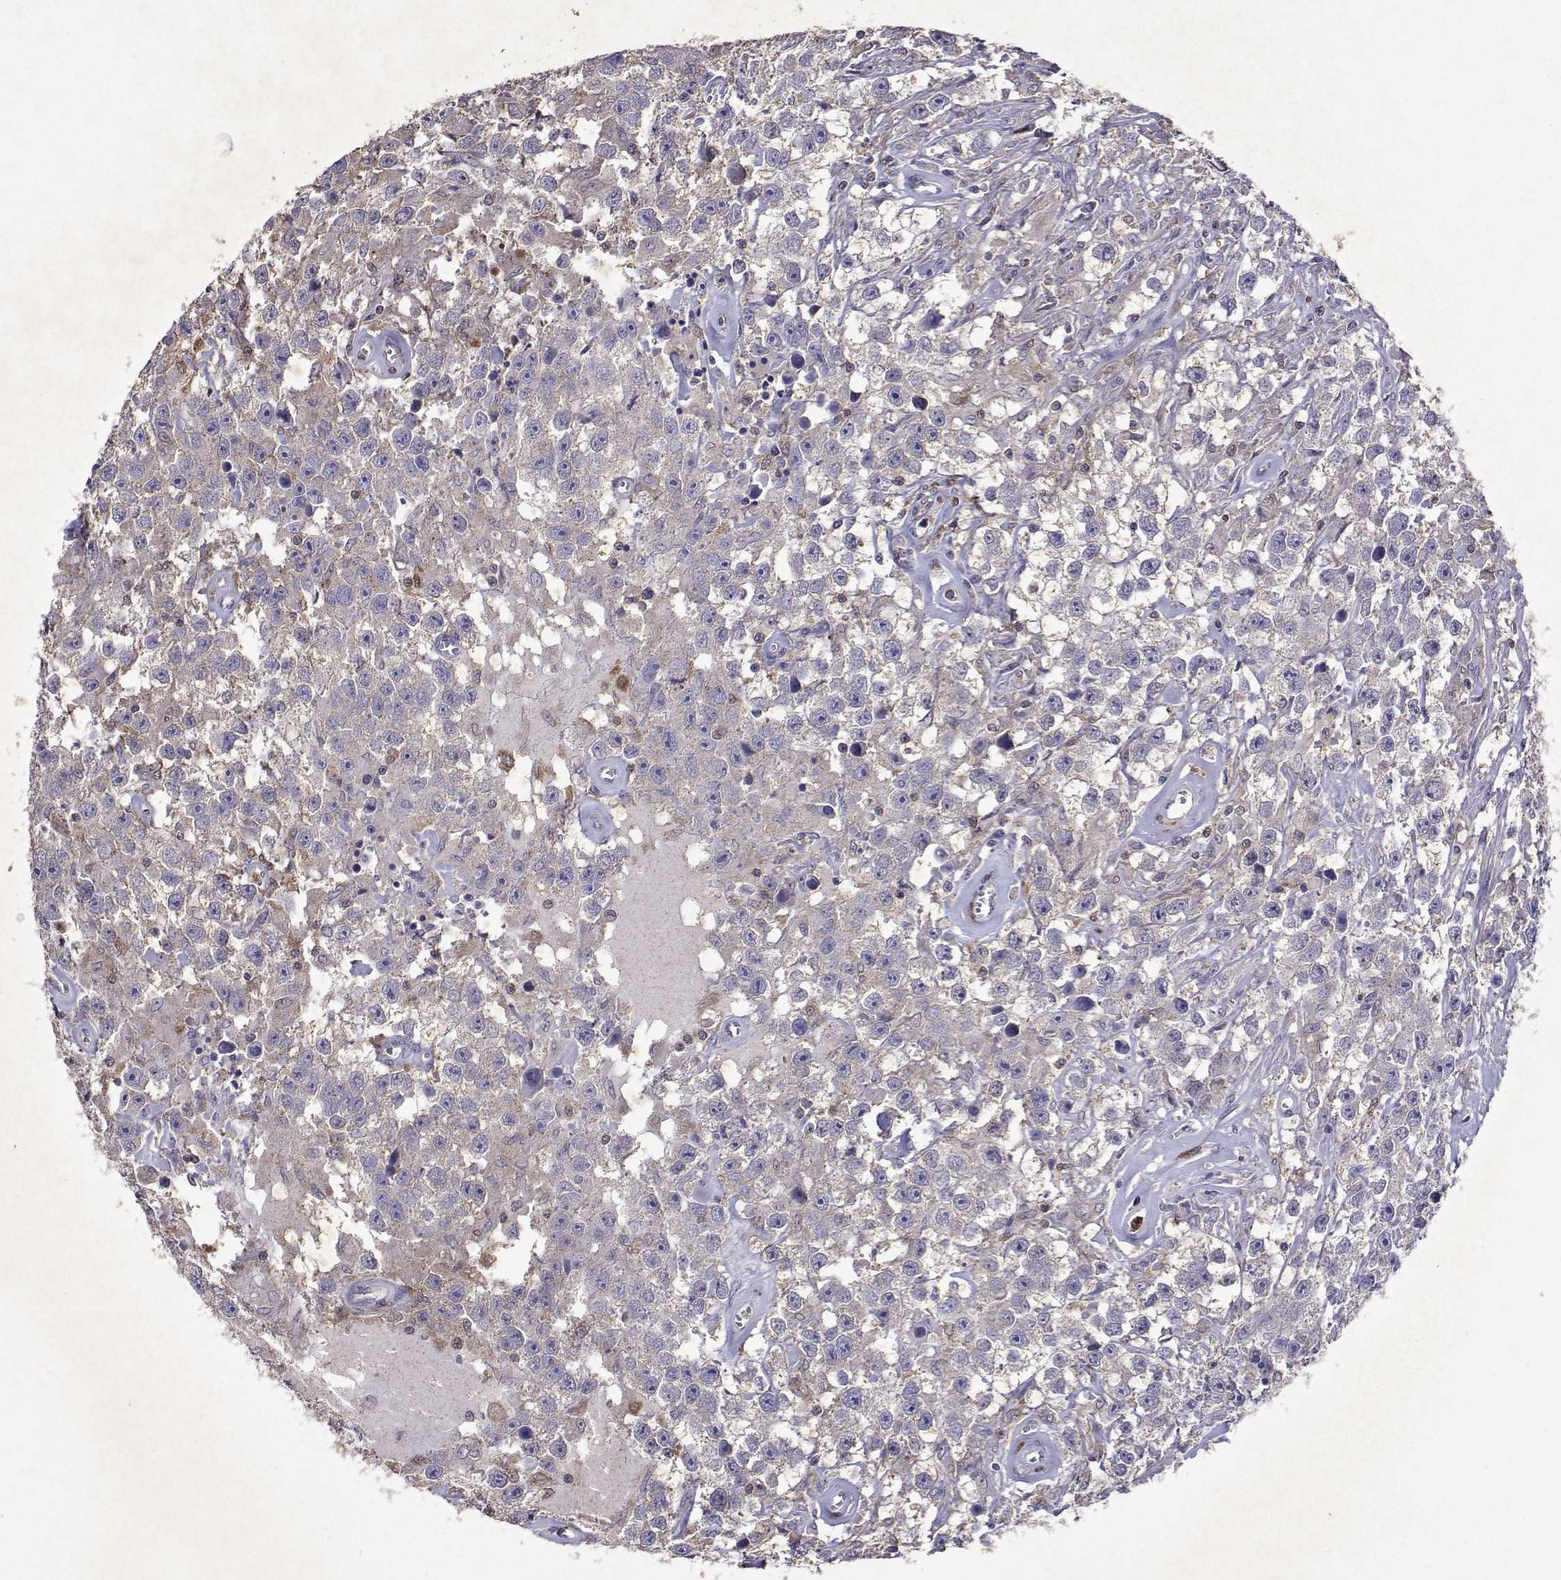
{"staining": {"intensity": "negative", "quantity": "none", "location": "none"}, "tissue": "testis cancer", "cell_type": "Tumor cells", "image_type": "cancer", "snomed": [{"axis": "morphology", "description": "Seminoma, NOS"}, {"axis": "topography", "description": "Testis"}], "caption": "The immunohistochemistry (IHC) micrograph has no significant staining in tumor cells of testis cancer (seminoma) tissue. (Brightfield microscopy of DAB immunohistochemistry (IHC) at high magnification).", "gene": "APAF1", "patient": {"sex": "male", "age": 43}}